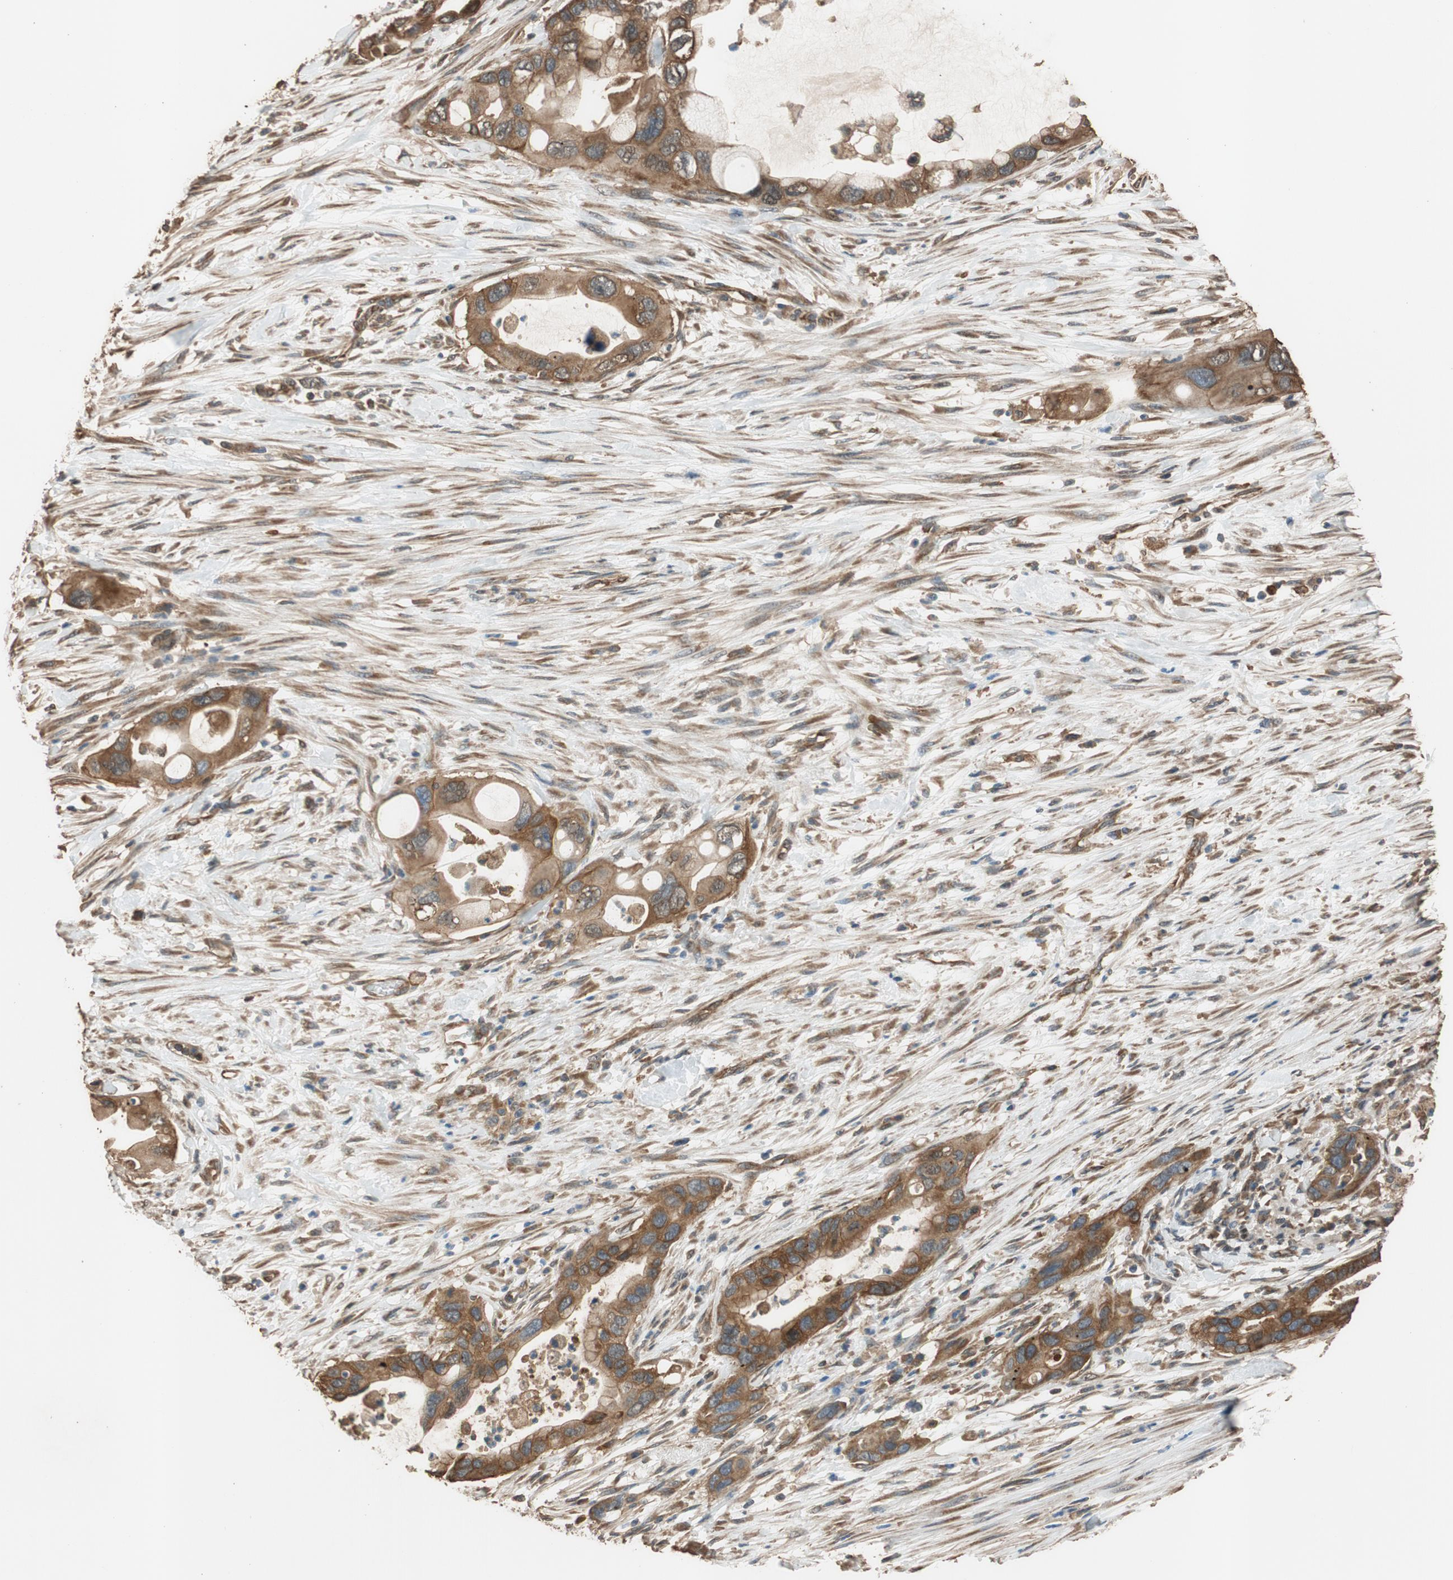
{"staining": {"intensity": "moderate", "quantity": ">75%", "location": "cytoplasmic/membranous"}, "tissue": "pancreatic cancer", "cell_type": "Tumor cells", "image_type": "cancer", "snomed": [{"axis": "morphology", "description": "Adenocarcinoma, NOS"}, {"axis": "topography", "description": "Pancreas"}], "caption": "This is a micrograph of immunohistochemistry (IHC) staining of adenocarcinoma (pancreatic), which shows moderate staining in the cytoplasmic/membranous of tumor cells.", "gene": "MST1R", "patient": {"sex": "female", "age": 71}}